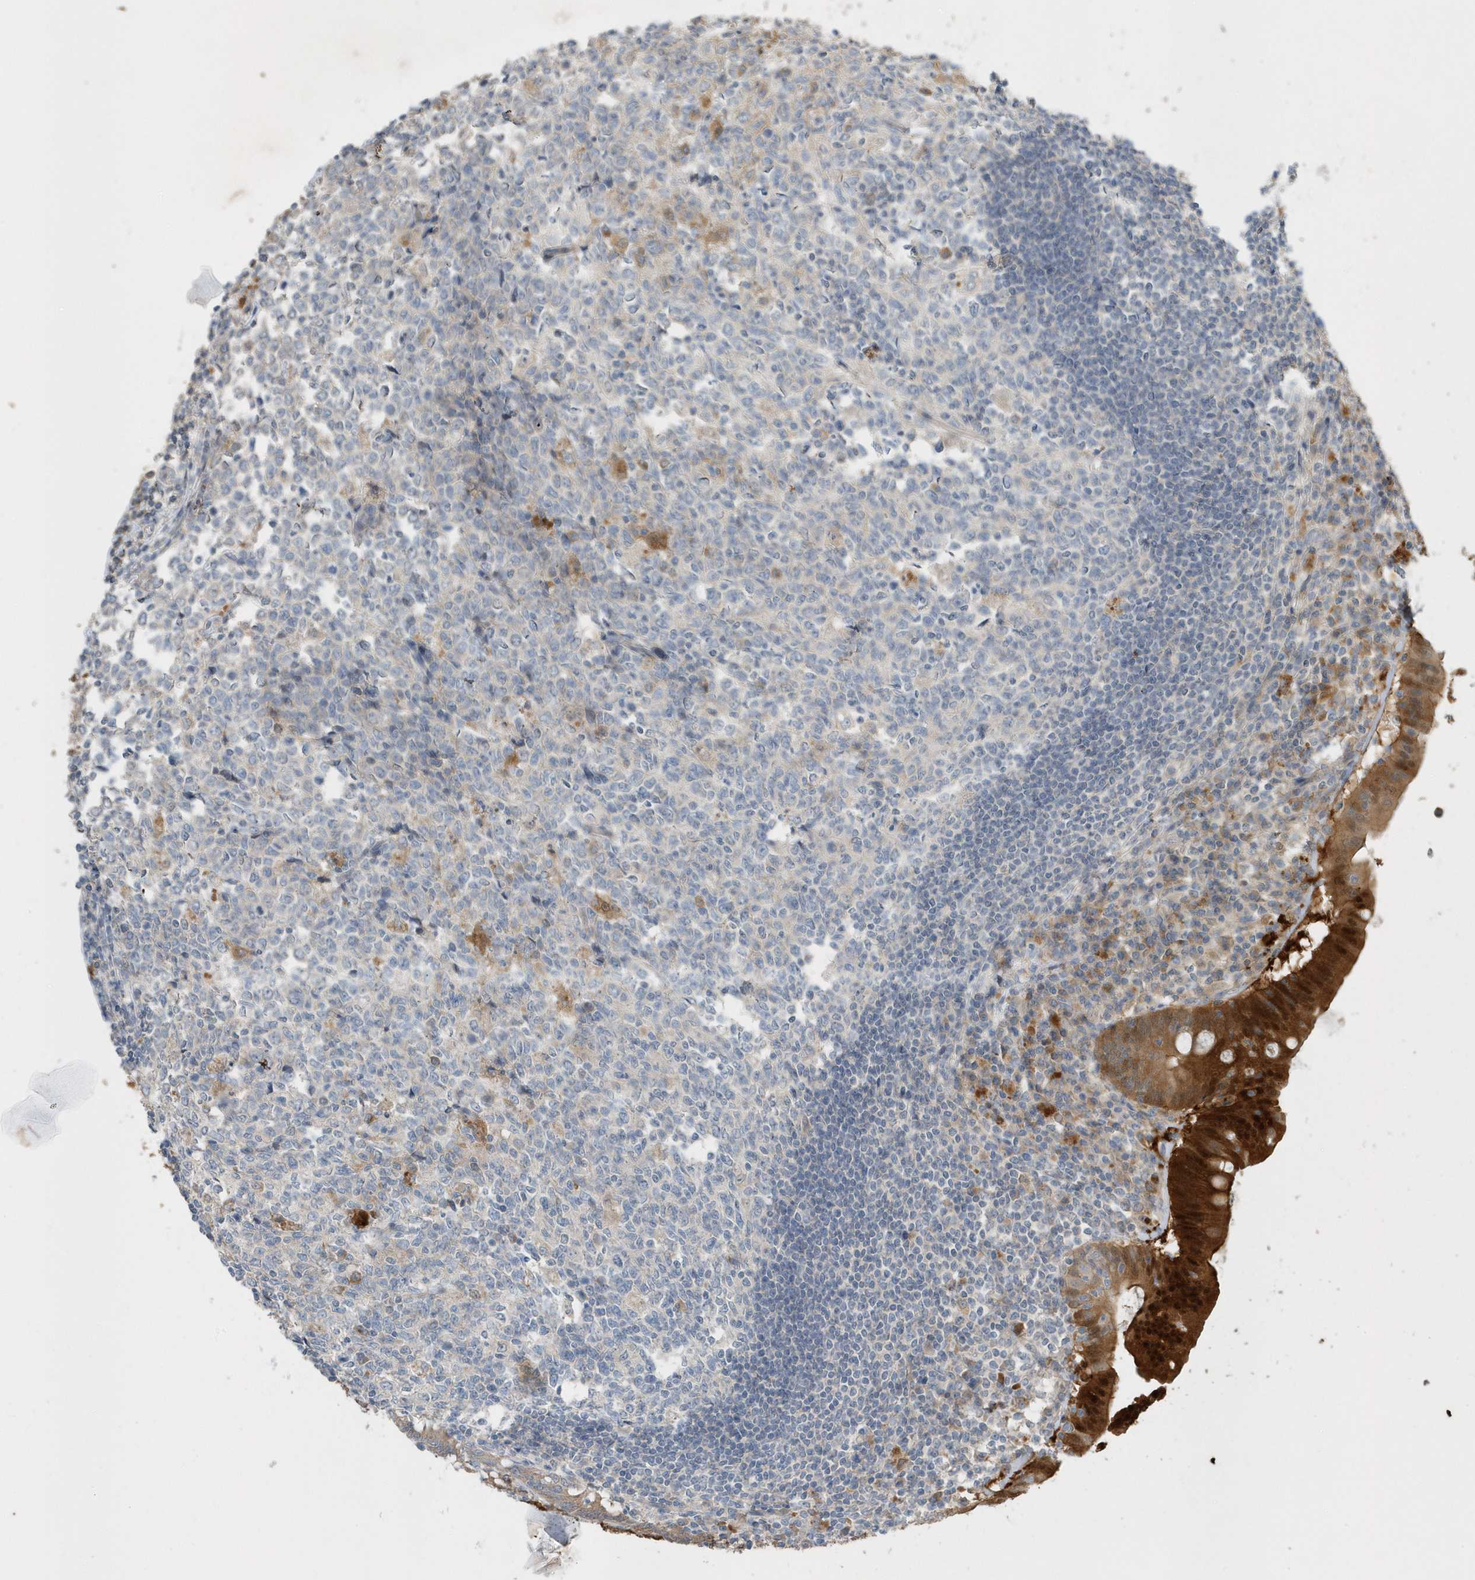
{"staining": {"intensity": "strong", "quantity": "25%-75%", "location": "cytoplasmic/membranous,nuclear"}, "tissue": "appendix", "cell_type": "Glandular cells", "image_type": "normal", "snomed": [{"axis": "morphology", "description": "Normal tissue, NOS"}, {"axis": "topography", "description": "Appendix"}], "caption": "Protein staining by immunohistochemistry reveals strong cytoplasmic/membranous,nuclear expression in about 25%-75% of glandular cells in normal appendix.", "gene": "USP53", "patient": {"sex": "female", "age": 54}}